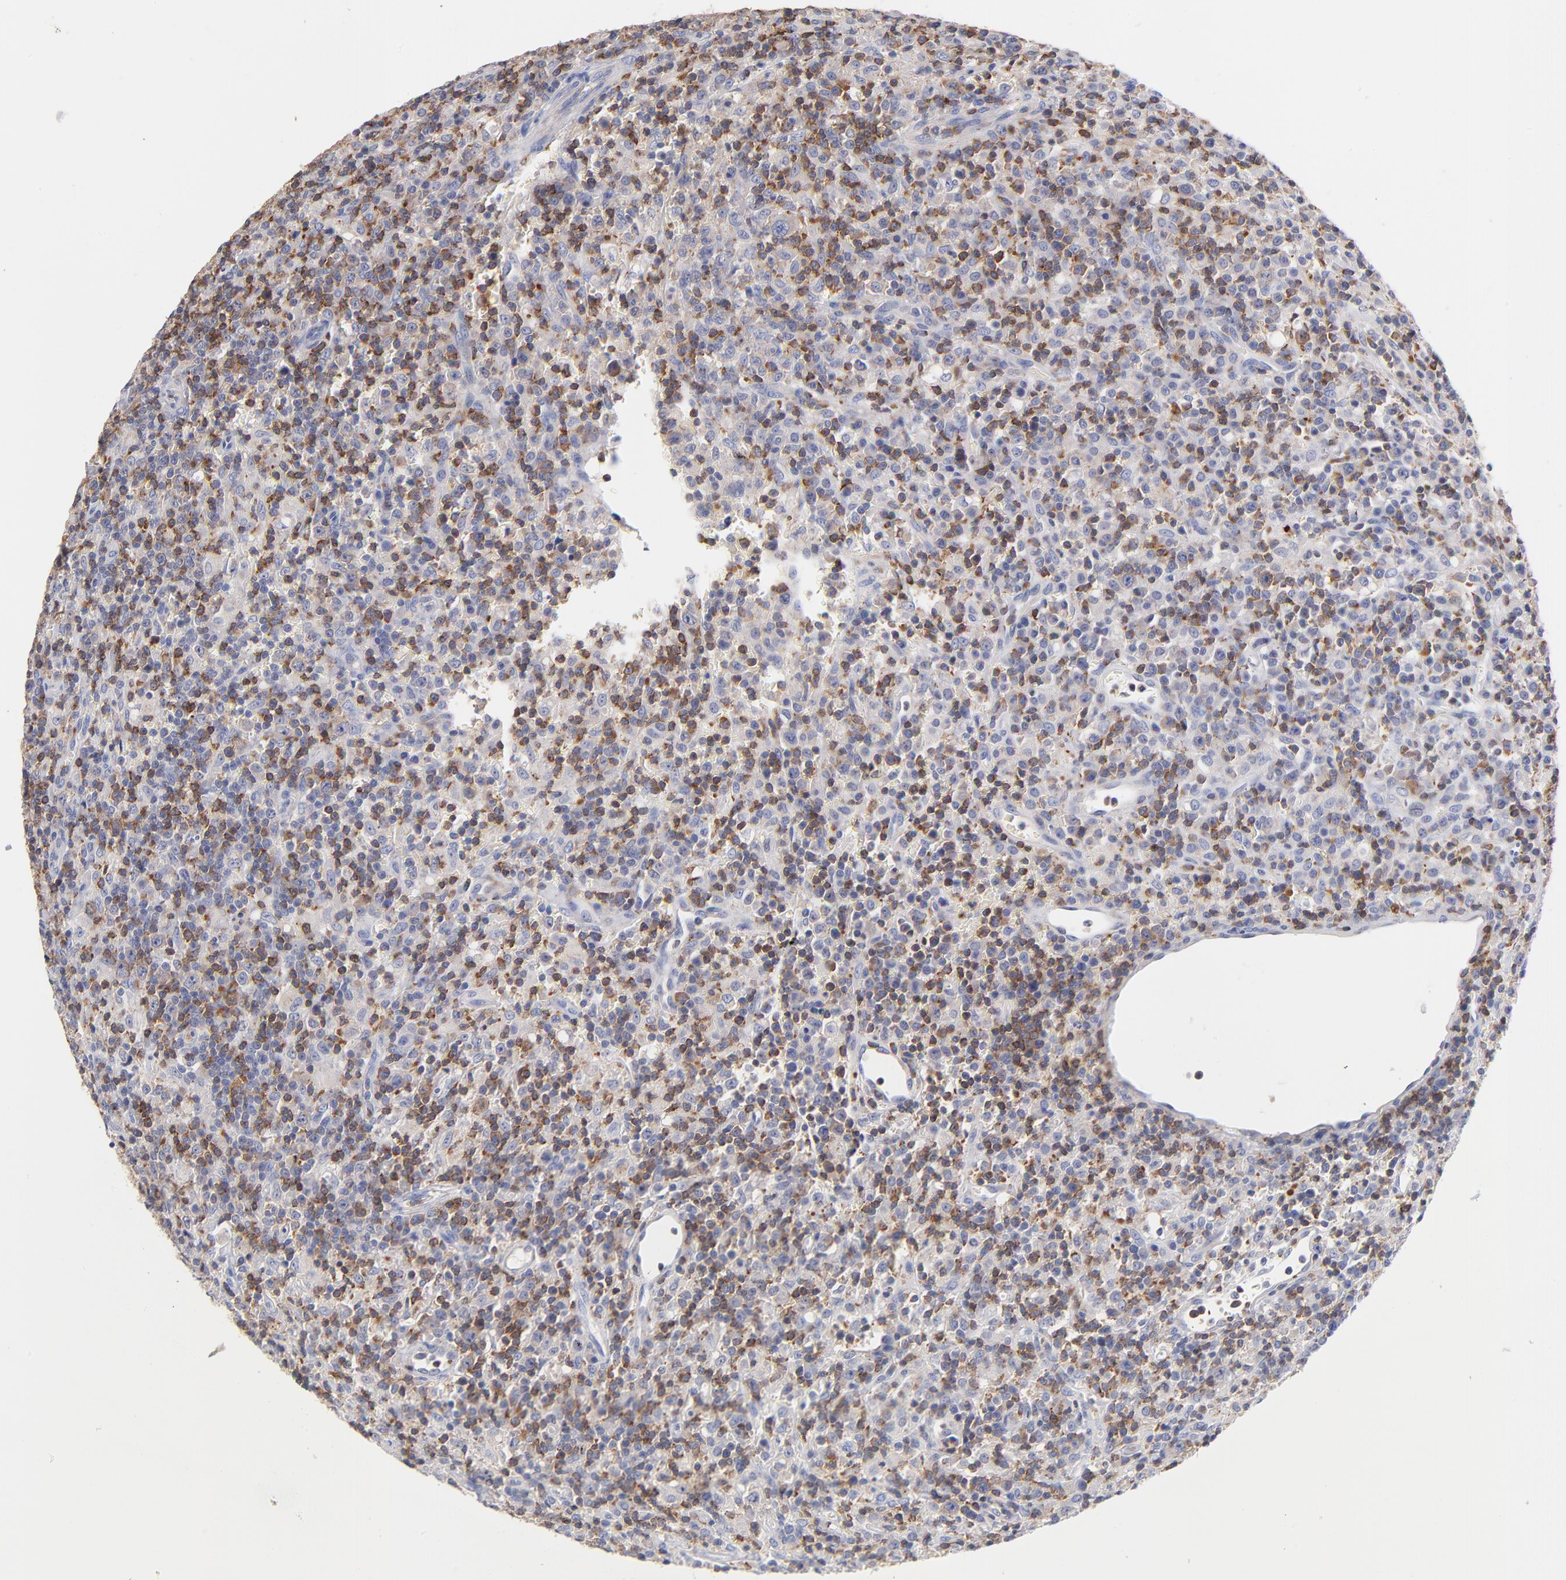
{"staining": {"intensity": "negative", "quantity": "none", "location": "none"}, "tissue": "lymphoma", "cell_type": "Tumor cells", "image_type": "cancer", "snomed": [{"axis": "morphology", "description": "Hodgkin's disease, NOS"}, {"axis": "topography", "description": "Lymph node"}], "caption": "Immunohistochemistry photomicrograph of neoplastic tissue: lymphoma stained with DAB (3,3'-diaminobenzidine) demonstrates no significant protein positivity in tumor cells. (Brightfield microscopy of DAB IHC at high magnification).", "gene": "KREMEN2", "patient": {"sex": "male", "age": 65}}